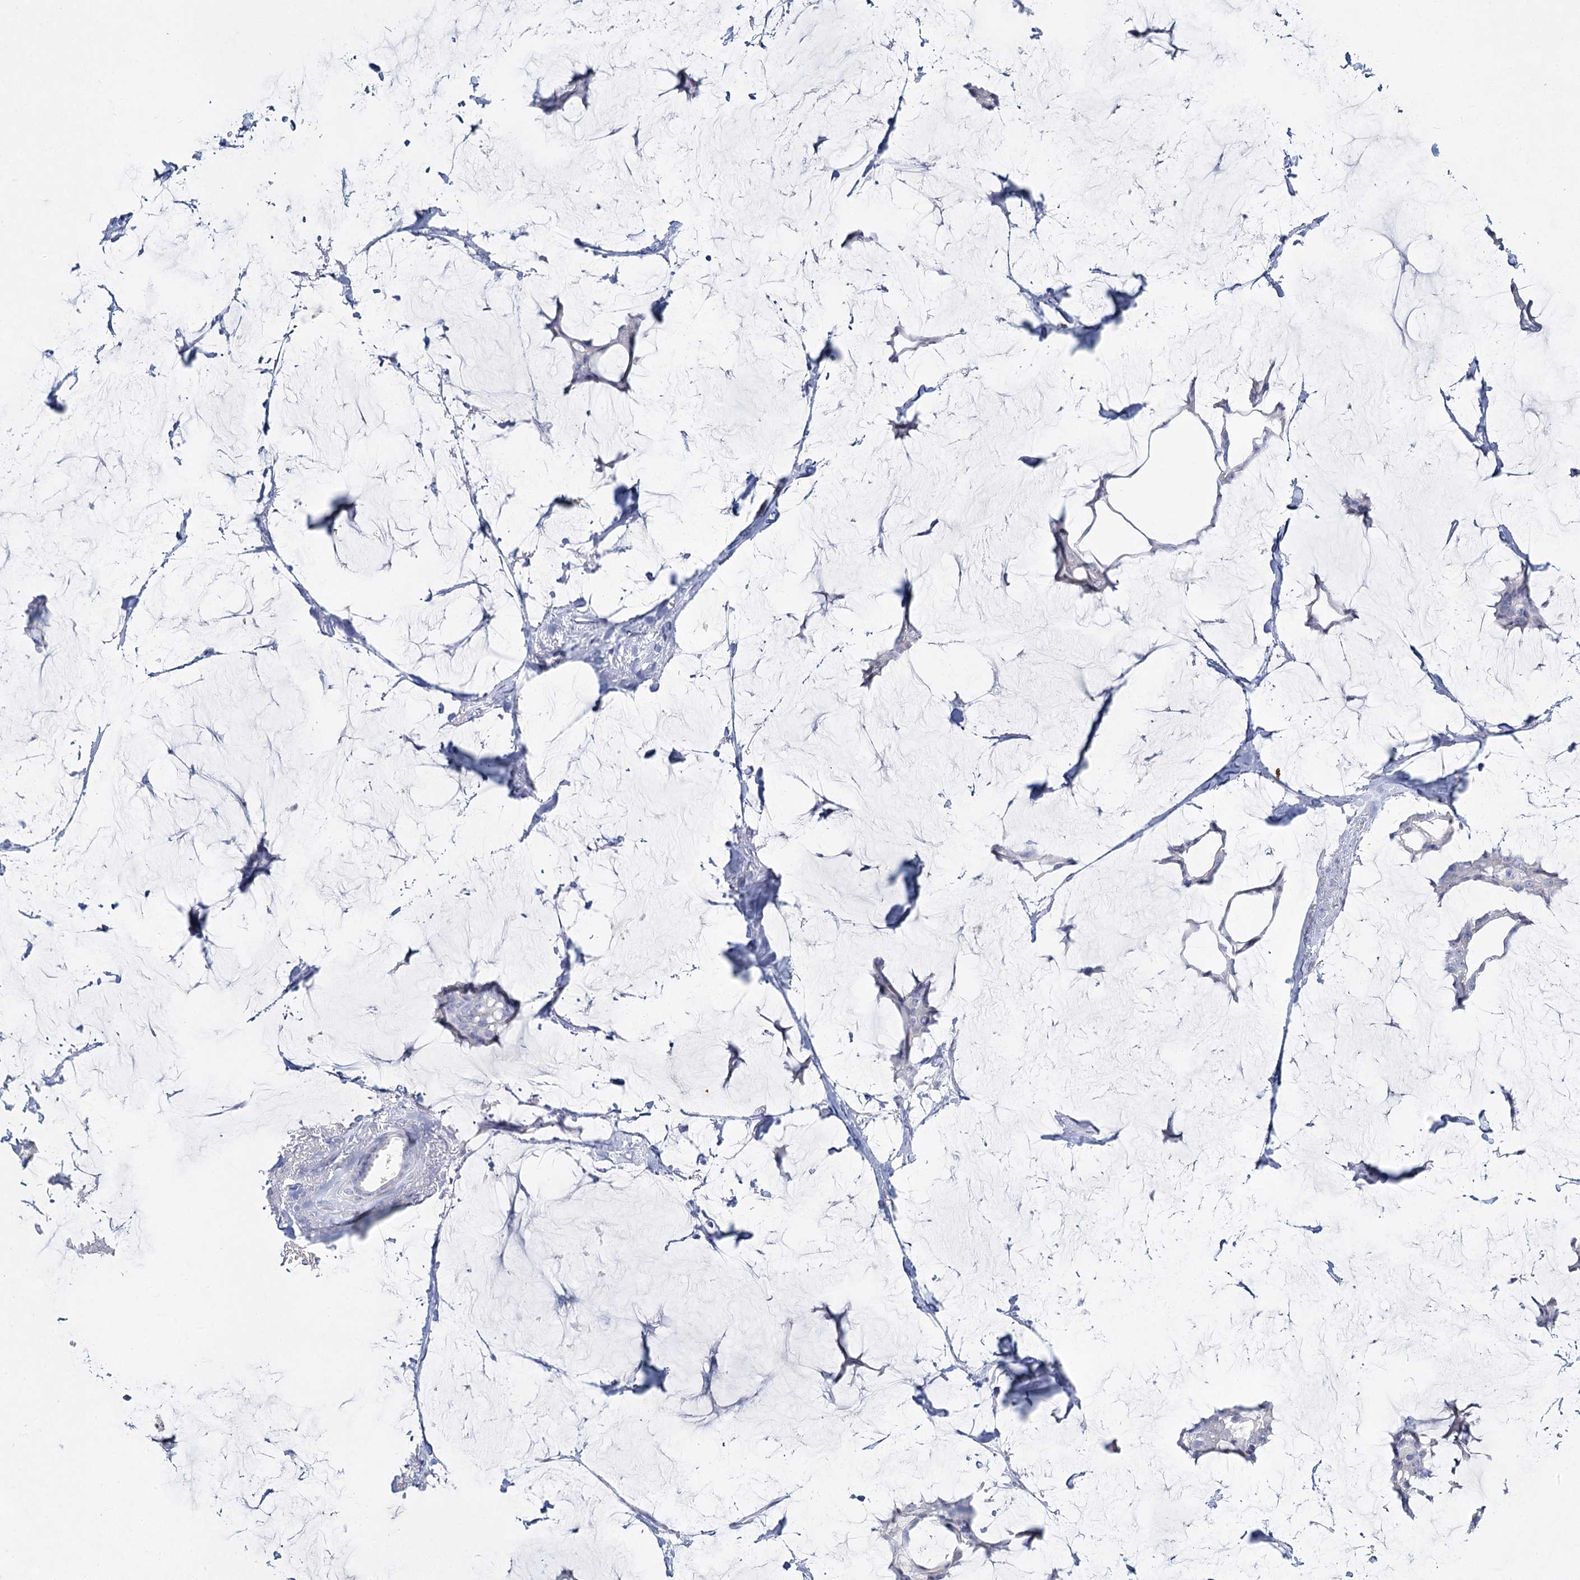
{"staining": {"intensity": "negative", "quantity": "none", "location": "none"}, "tissue": "breast cancer", "cell_type": "Tumor cells", "image_type": "cancer", "snomed": [{"axis": "morphology", "description": "Duct carcinoma"}, {"axis": "topography", "description": "Breast"}], "caption": "This is an IHC photomicrograph of human breast cancer (intraductal carcinoma). There is no positivity in tumor cells.", "gene": "SLC17A2", "patient": {"sex": "female", "age": 93}}